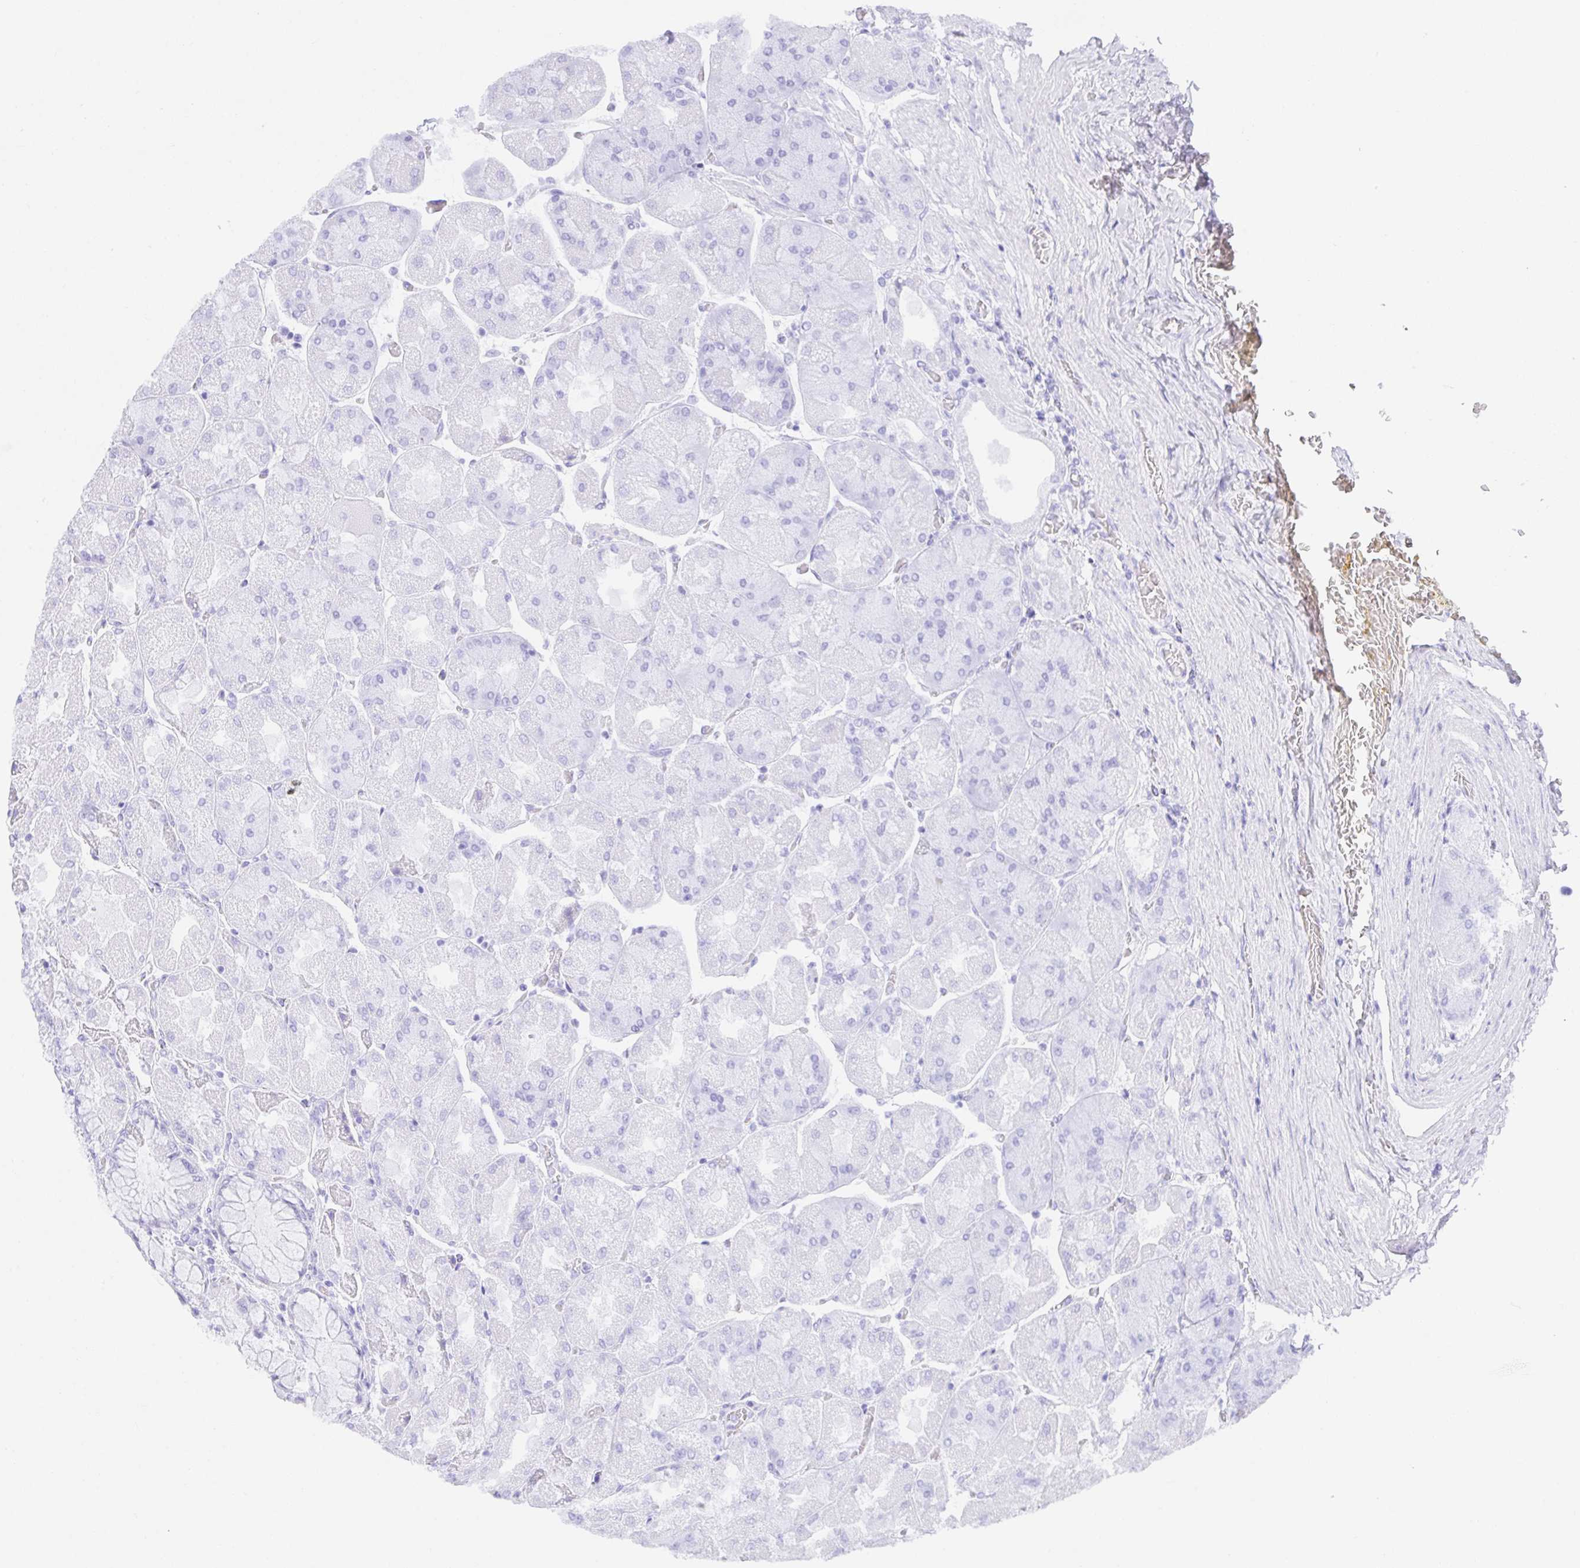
{"staining": {"intensity": "negative", "quantity": "none", "location": "none"}, "tissue": "stomach", "cell_type": "Glandular cells", "image_type": "normal", "snomed": [{"axis": "morphology", "description": "Normal tissue, NOS"}, {"axis": "topography", "description": "Stomach"}], "caption": "DAB immunohistochemical staining of unremarkable human stomach displays no significant positivity in glandular cells.", "gene": "VGLL1", "patient": {"sex": "female", "age": 61}}